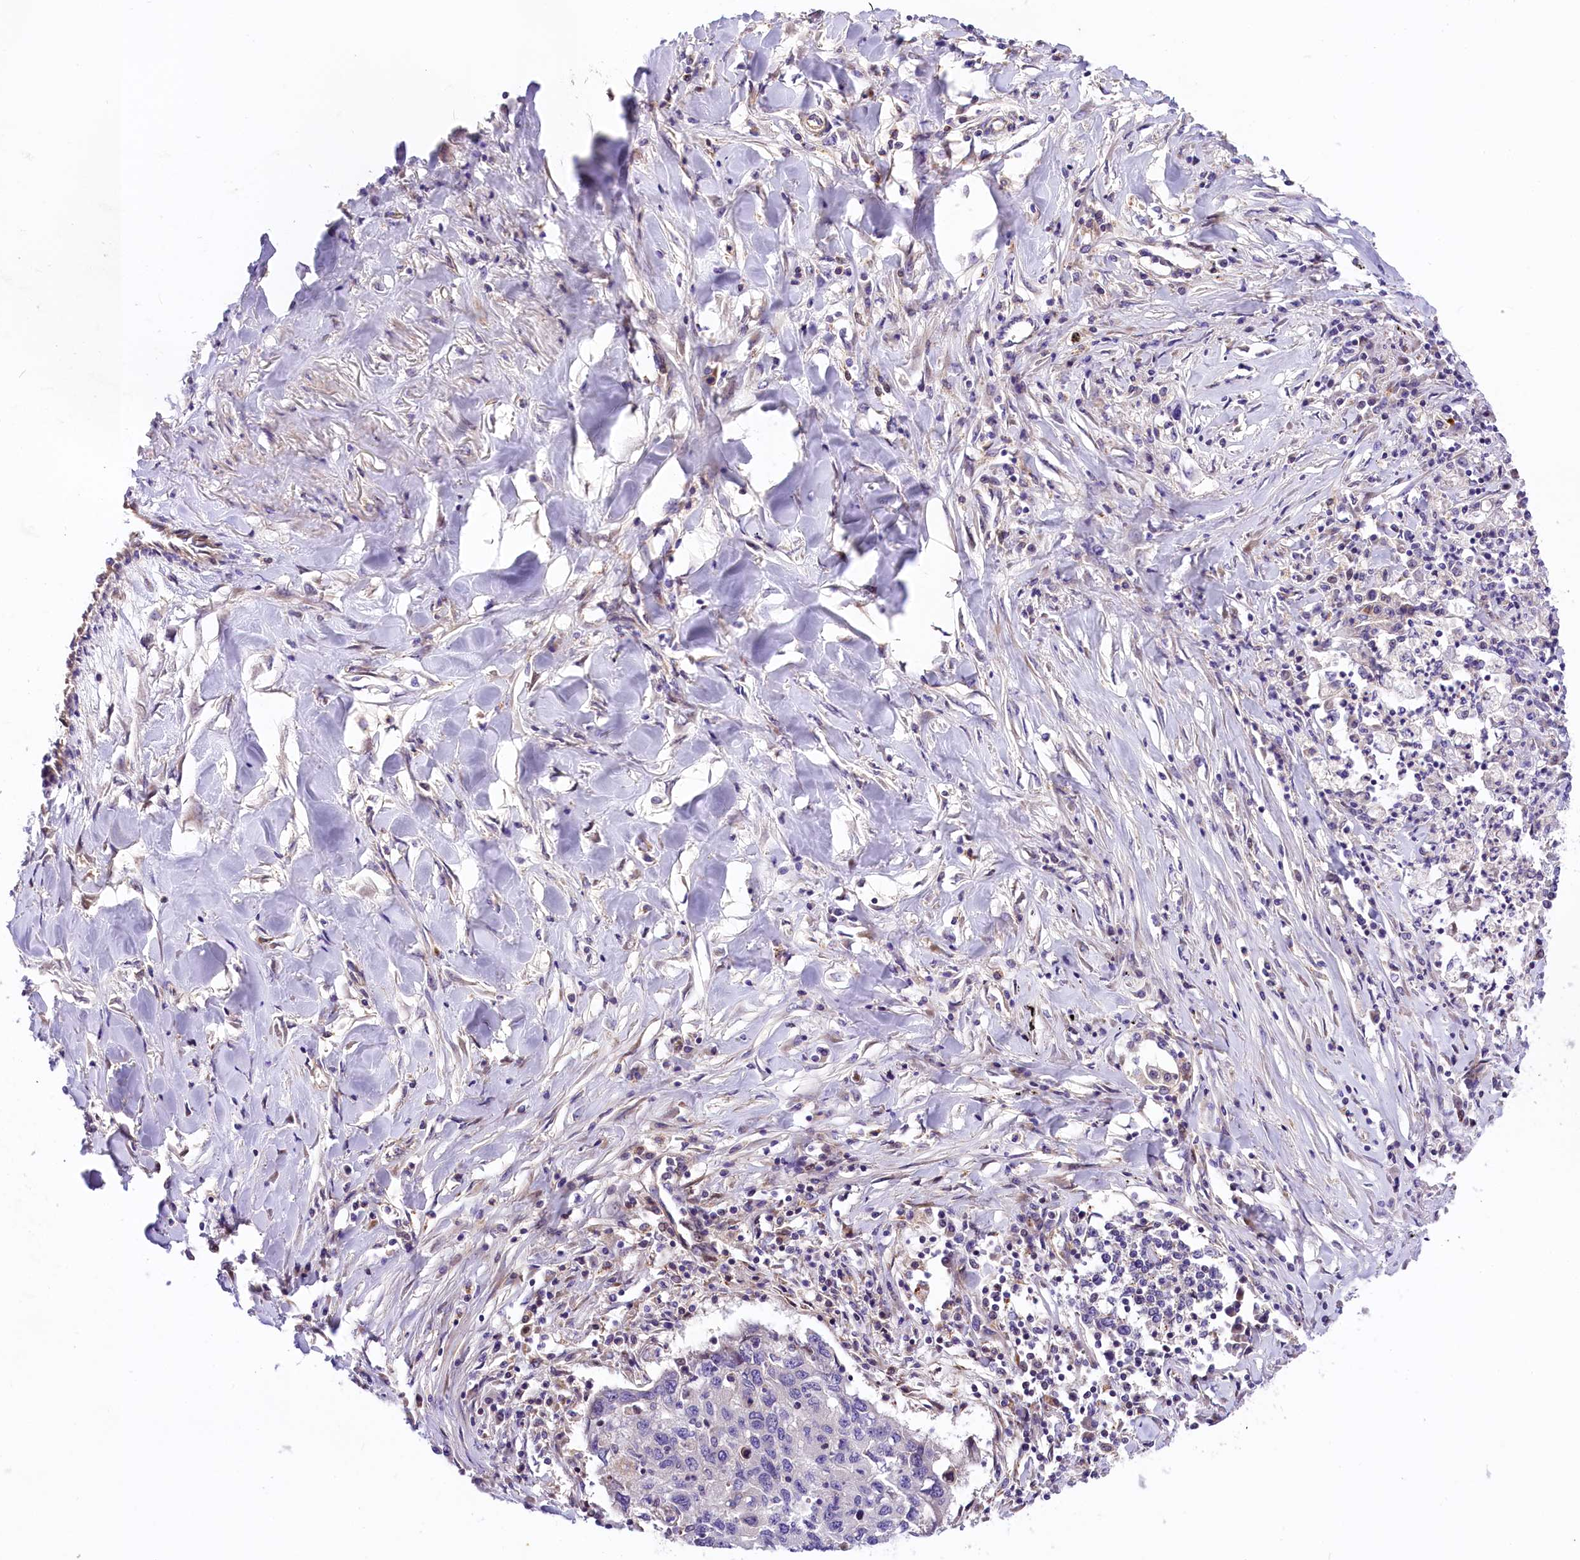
{"staining": {"intensity": "negative", "quantity": "none", "location": "none"}, "tissue": "lung cancer", "cell_type": "Tumor cells", "image_type": "cancer", "snomed": [{"axis": "morphology", "description": "Squamous cell carcinoma, NOS"}, {"axis": "topography", "description": "Lung"}], "caption": "The image exhibits no significant positivity in tumor cells of lung squamous cell carcinoma.", "gene": "ARMC6", "patient": {"sex": "female", "age": 63}}